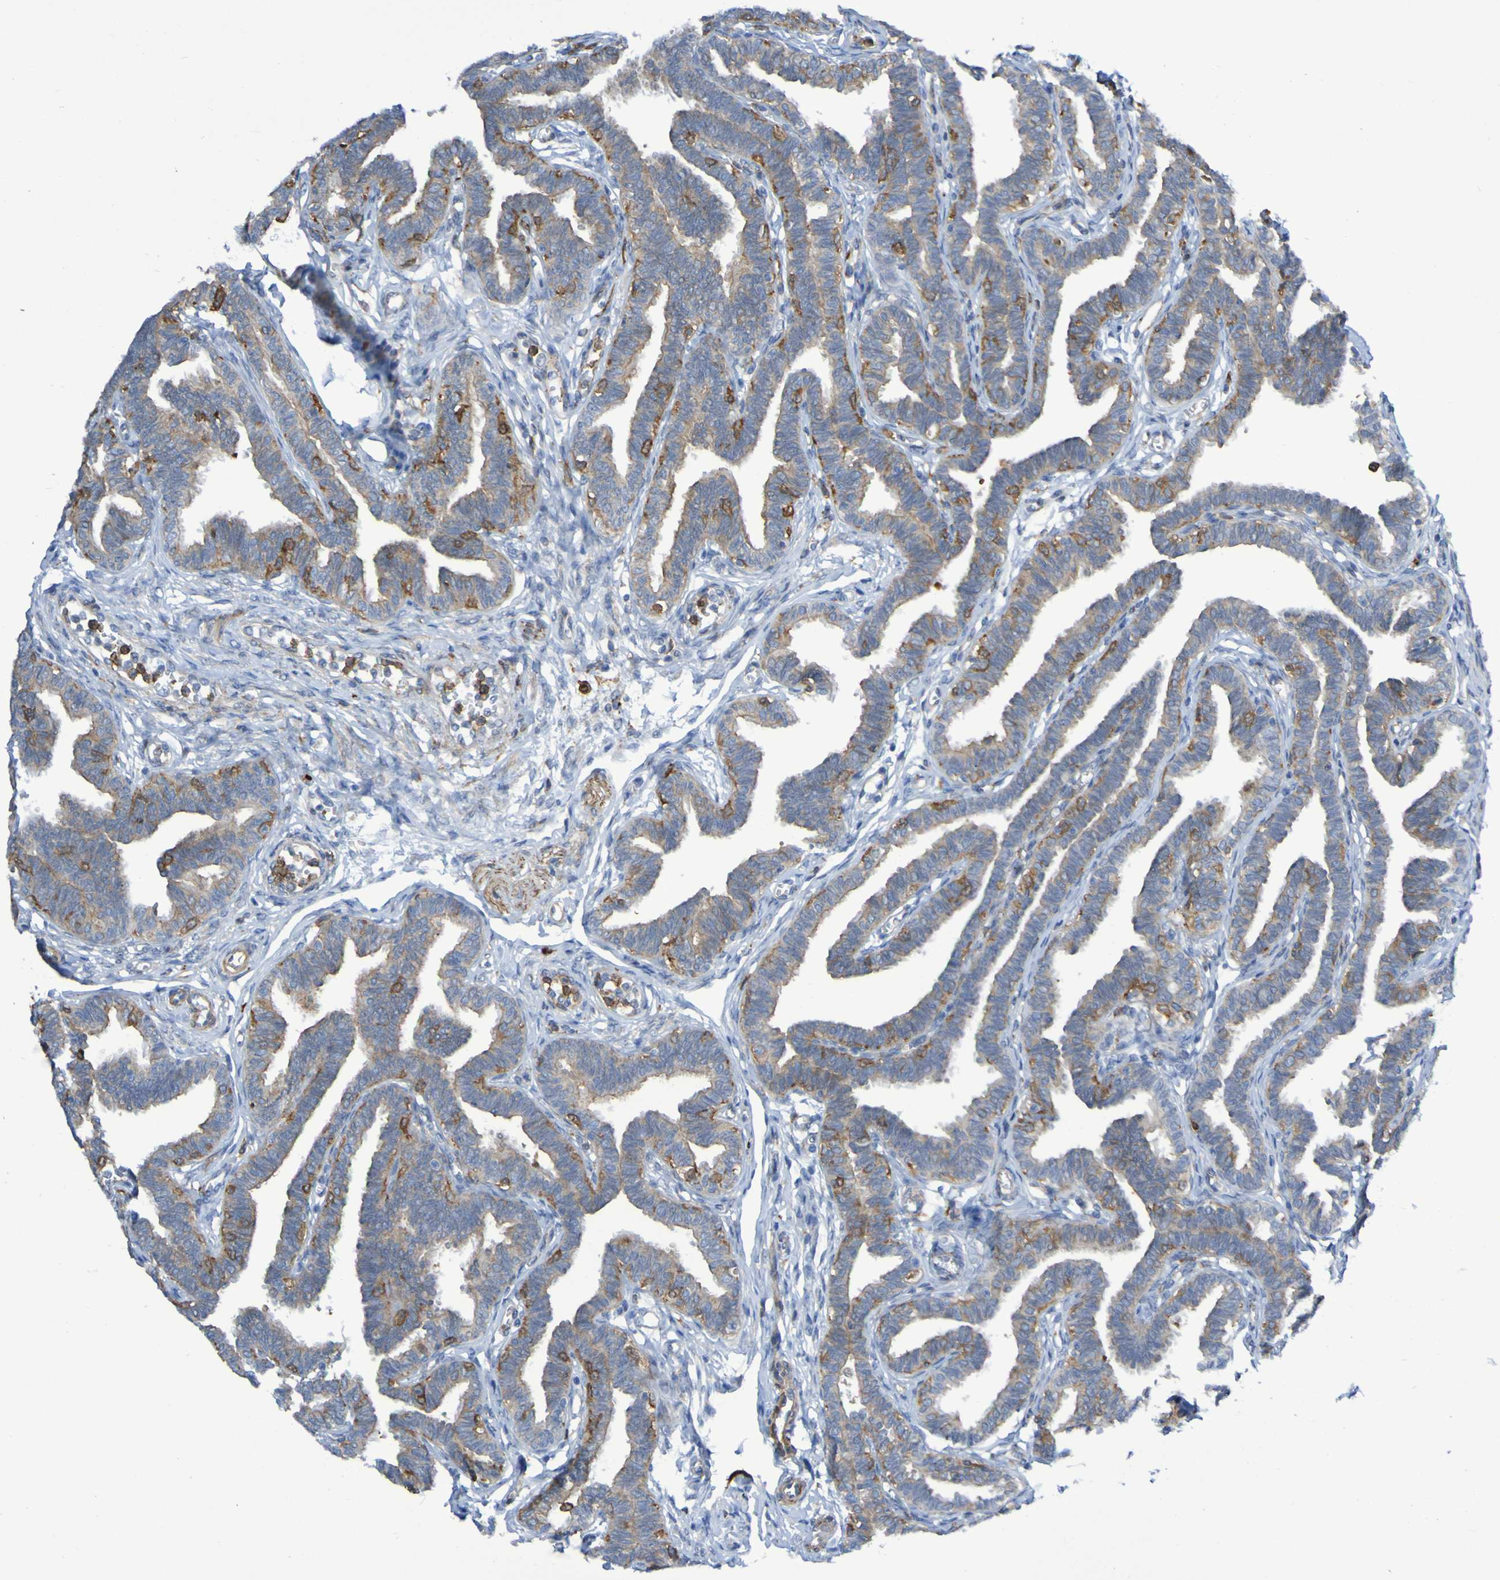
{"staining": {"intensity": "moderate", "quantity": ">75%", "location": "cytoplasmic/membranous"}, "tissue": "fallopian tube", "cell_type": "Glandular cells", "image_type": "normal", "snomed": [{"axis": "morphology", "description": "Normal tissue, NOS"}, {"axis": "topography", "description": "Fallopian tube"}, {"axis": "topography", "description": "Ovary"}], "caption": "High-magnification brightfield microscopy of benign fallopian tube stained with DAB (3,3'-diaminobenzidine) (brown) and counterstained with hematoxylin (blue). glandular cells exhibit moderate cytoplasmic/membranous expression is identified in approximately>75% of cells. The staining is performed using DAB (3,3'-diaminobenzidine) brown chromogen to label protein expression. The nuclei are counter-stained blue using hematoxylin.", "gene": "SCRG1", "patient": {"sex": "female", "age": 23}}